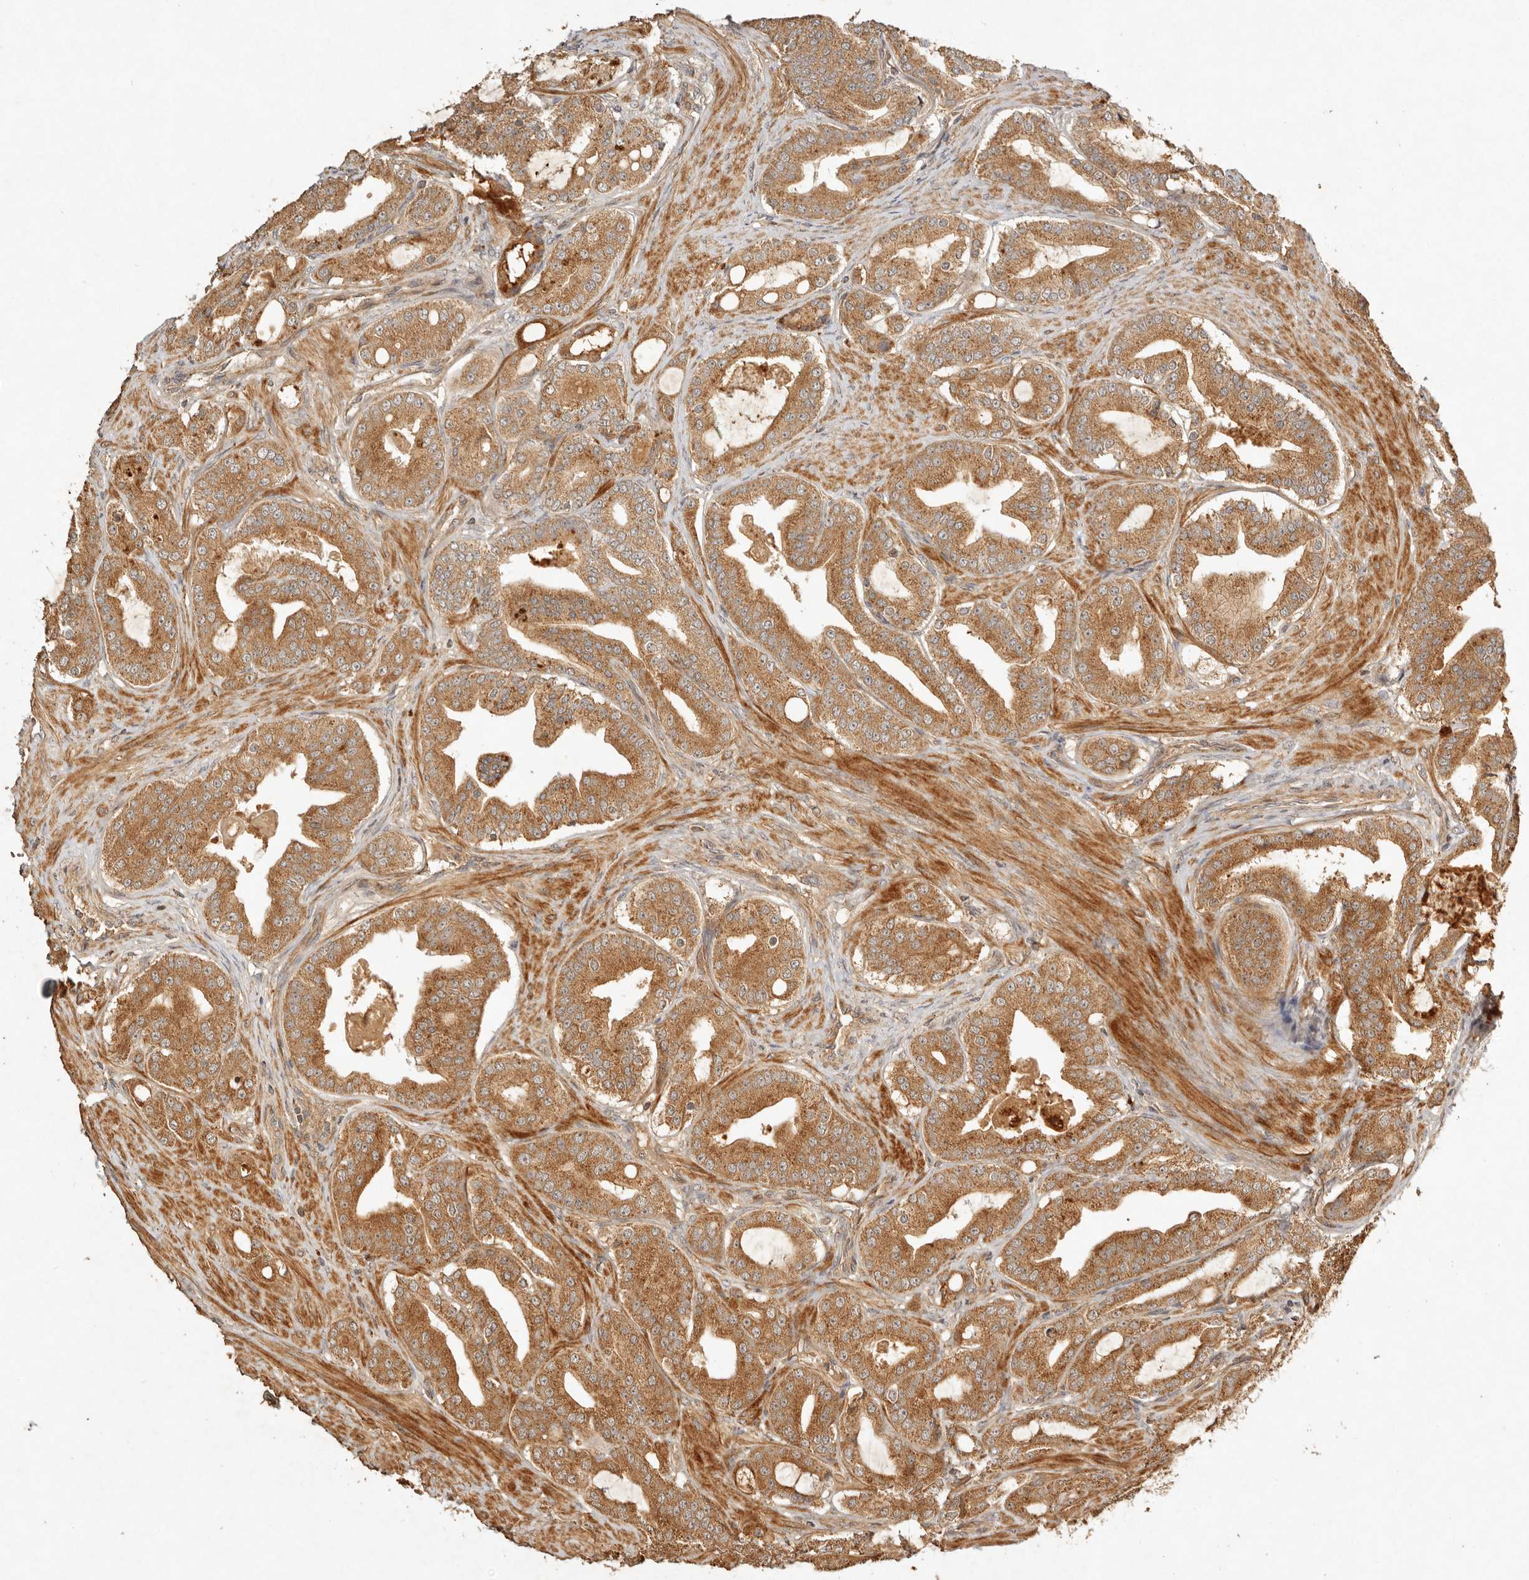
{"staining": {"intensity": "moderate", "quantity": ">75%", "location": "cytoplasmic/membranous"}, "tissue": "prostate cancer", "cell_type": "Tumor cells", "image_type": "cancer", "snomed": [{"axis": "morphology", "description": "Adenocarcinoma, High grade"}, {"axis": "topography", "description": "Prostate"}], "caption": "Protein analysis of adenocarcinoma (high-grade) (prostate) tissue displays moderate cytoplasmic/membranous expression in about >75% of tumor cells.", "gene": "CLEC4C", "patient": {"sex": "male", "age": 60}}